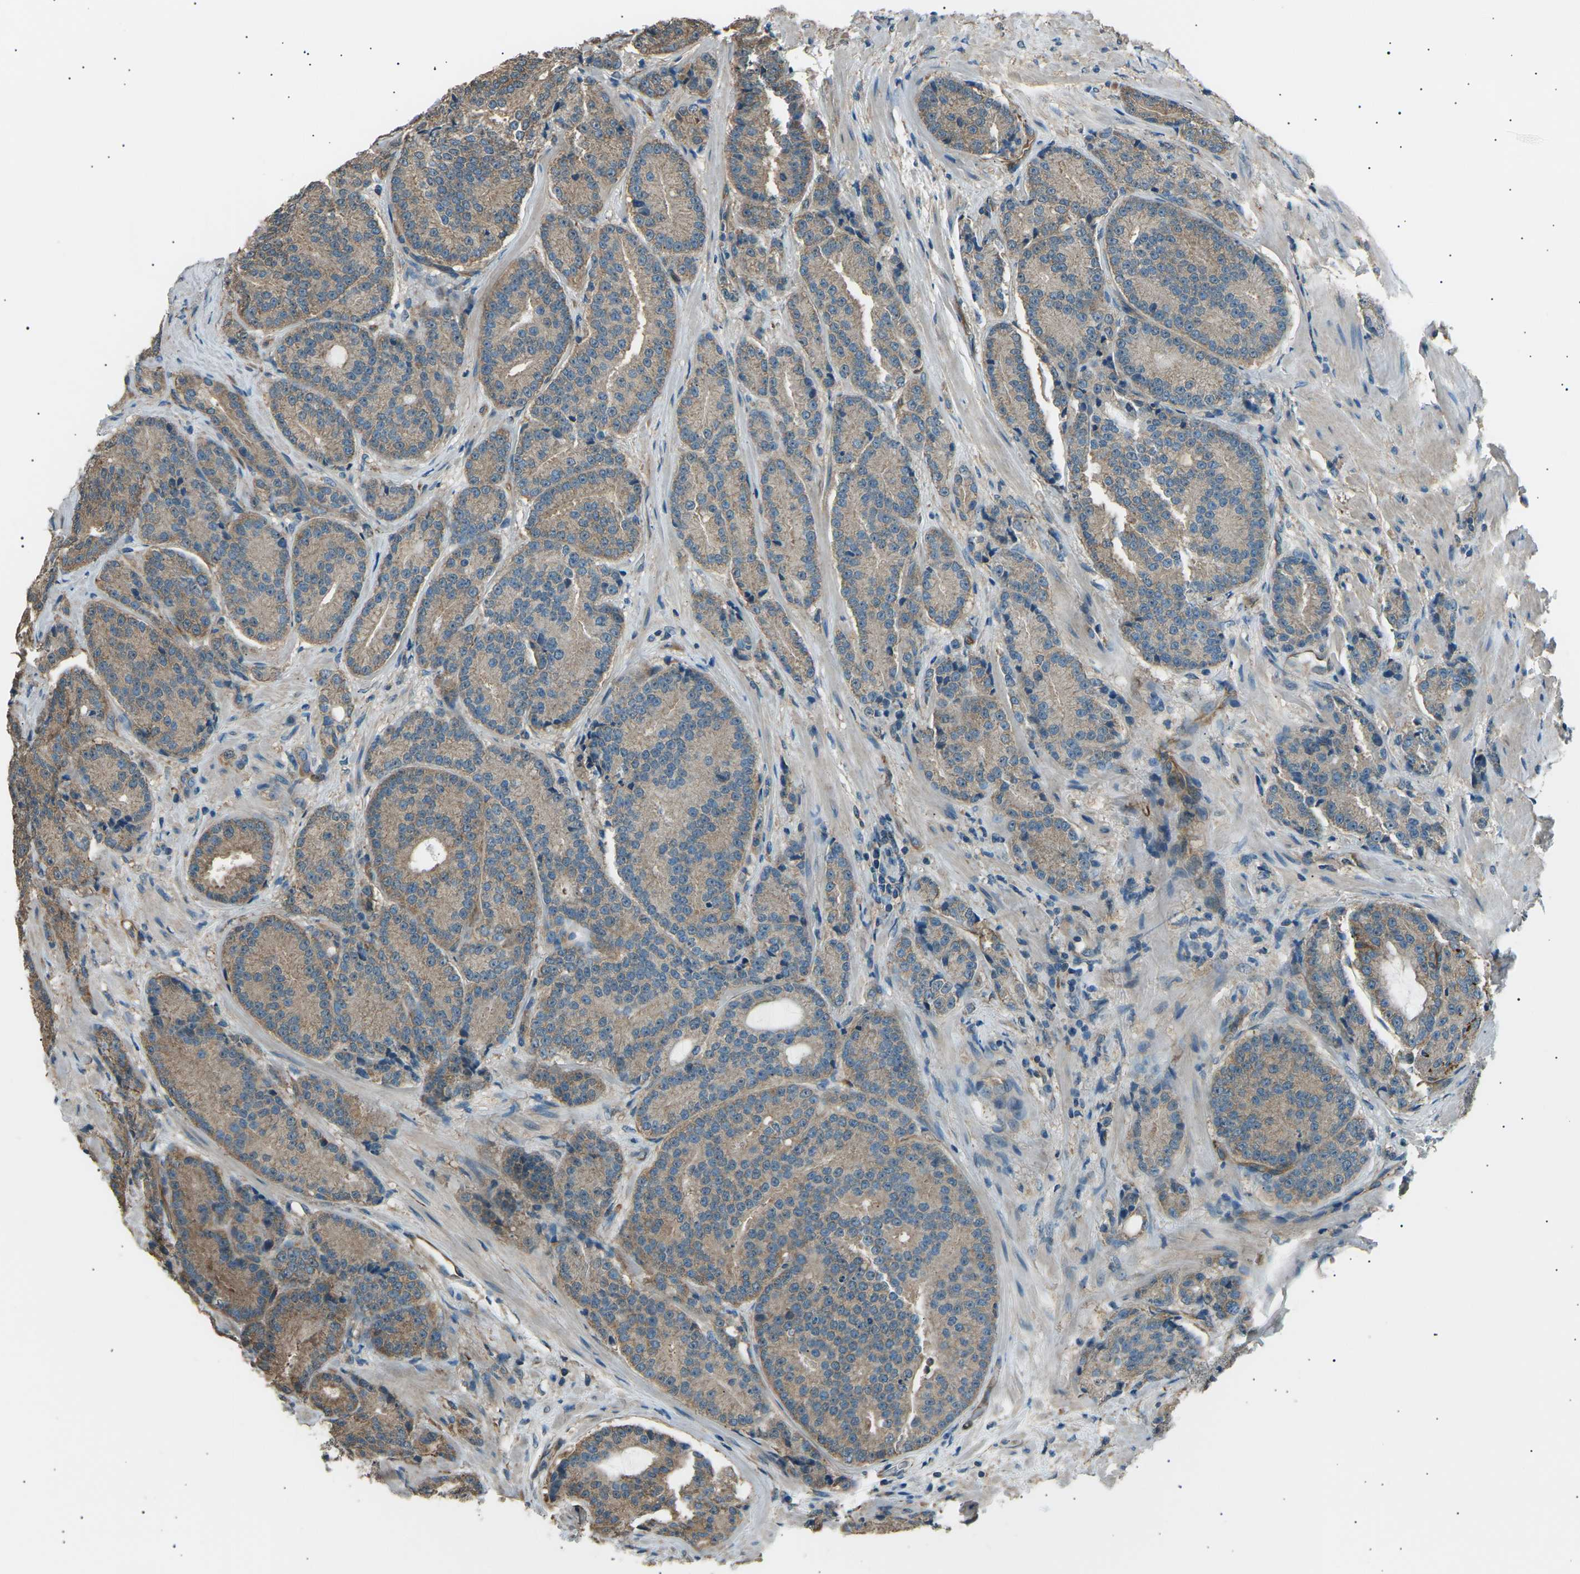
{"staining": {"intensity": "weak", "quantity": ">75%", "location": "cytoplasmic/membranous"}, "tissue": "prostate cancer", "cell_type": "Tumor cells", "image_type": "cancer", "snomed": [{"axis": "morphology", "description": "Adenocarcinoma, High grade"}, {"axis": "topography", "description": "Prostate"}], "caption": "This histopathology image displays immunohistochemistry staining of prostate cancer (high-grade adenocarcinoma), with low weak cytoplasmic/membranous expression in about >75% of tumor cells.", "gene": "SLK", "patient": {"sex": "male", "age": 61}}